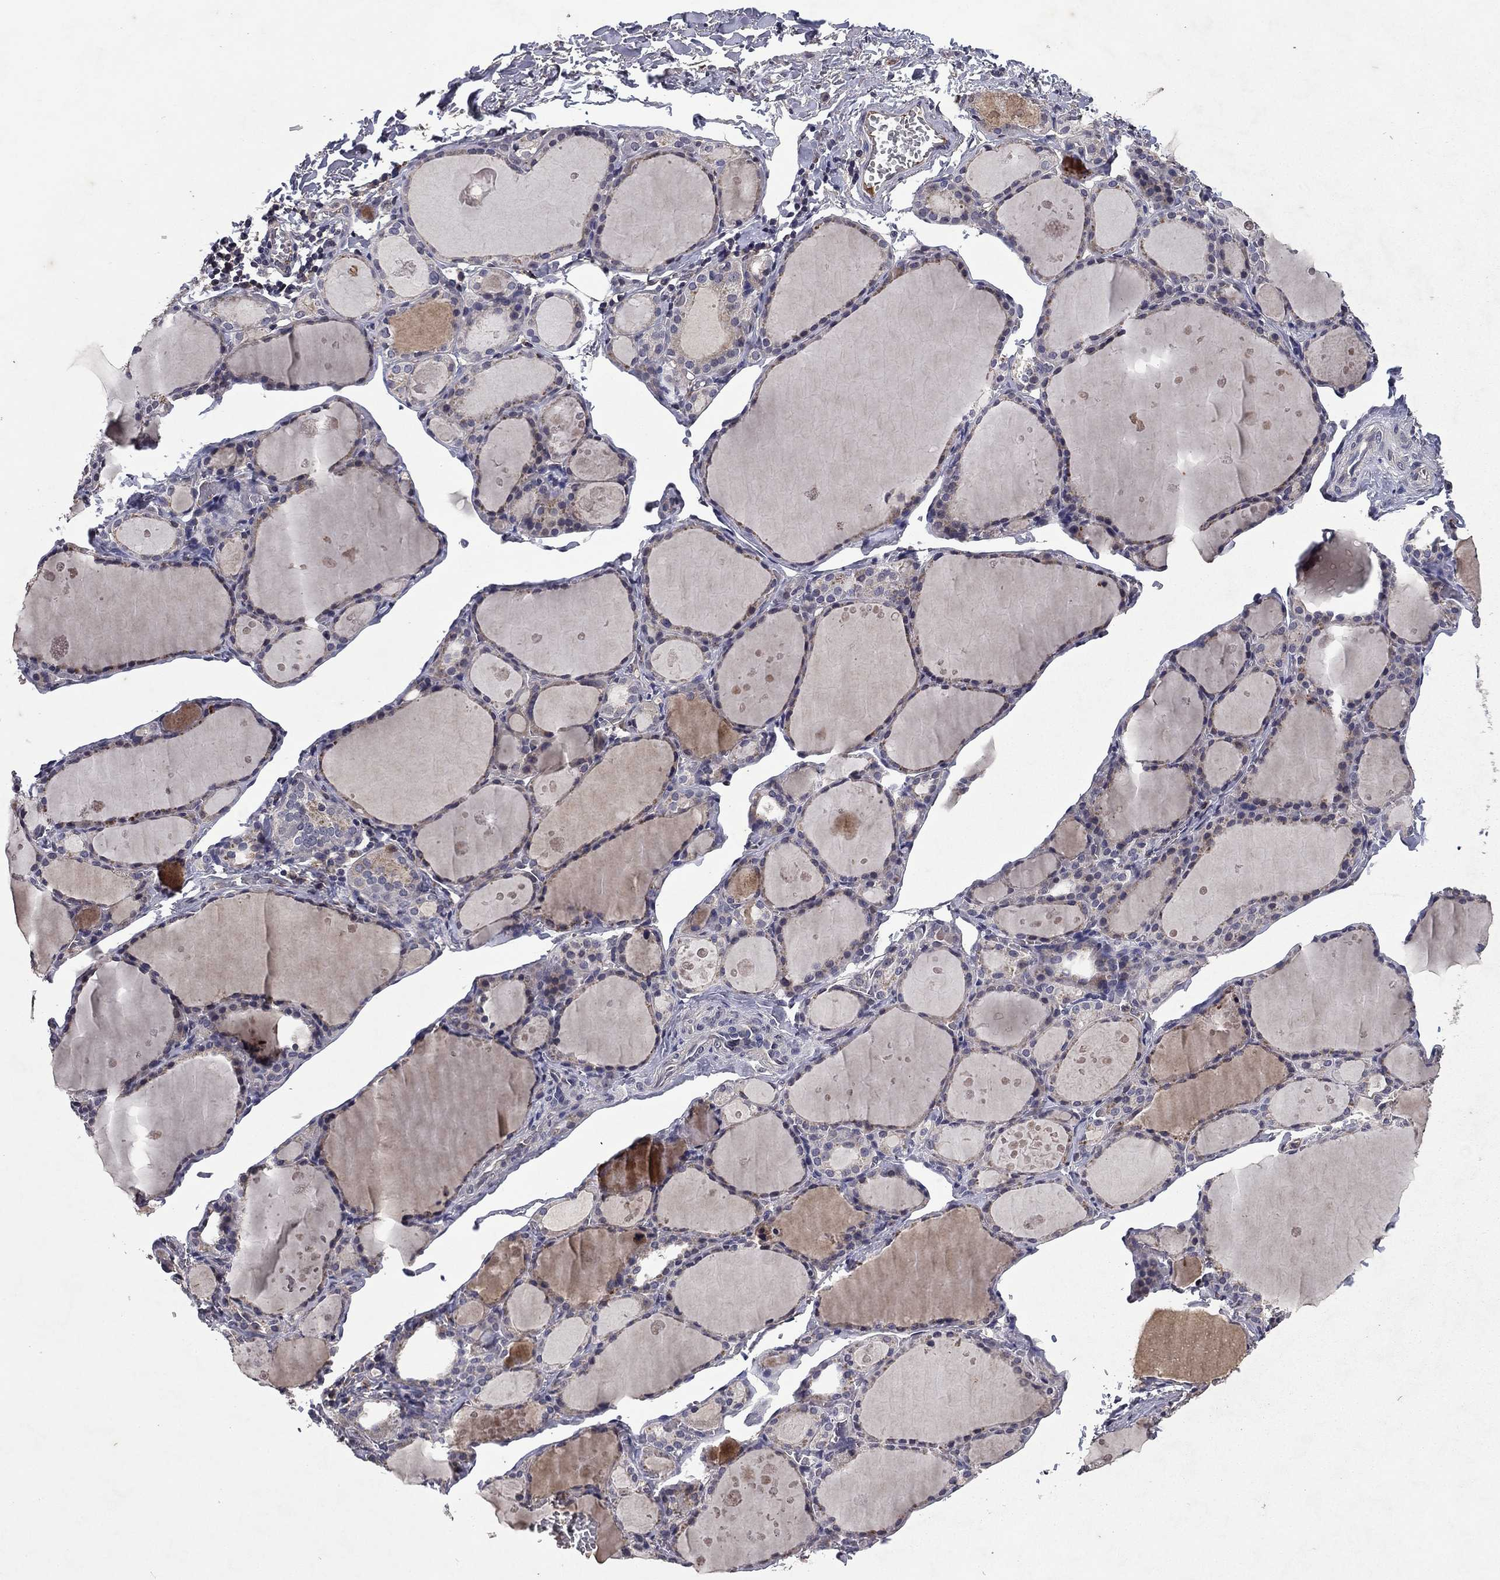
{"staining": {"intensity": "weak", "quantity": "25%-75%", "location": "cytoplasmic/membranous"}, "tissue": "thyroid gland", "cell_type": "Glandular cells", "image_type": "normal", "snomed": [{"axis": "morphology", "description": "Normal tissue, NOS"}, {"axis": "topography", "description": "Thyroid gland"}], "caption": "This image exhibits immunohistochemistry staining of benign human thyroid gland, with low weak cytoplasmic/membranous expression in about 25%-75% of glandular cells.", "gene": "PROS1", "patient": {"sex": "male", "age": 68}}